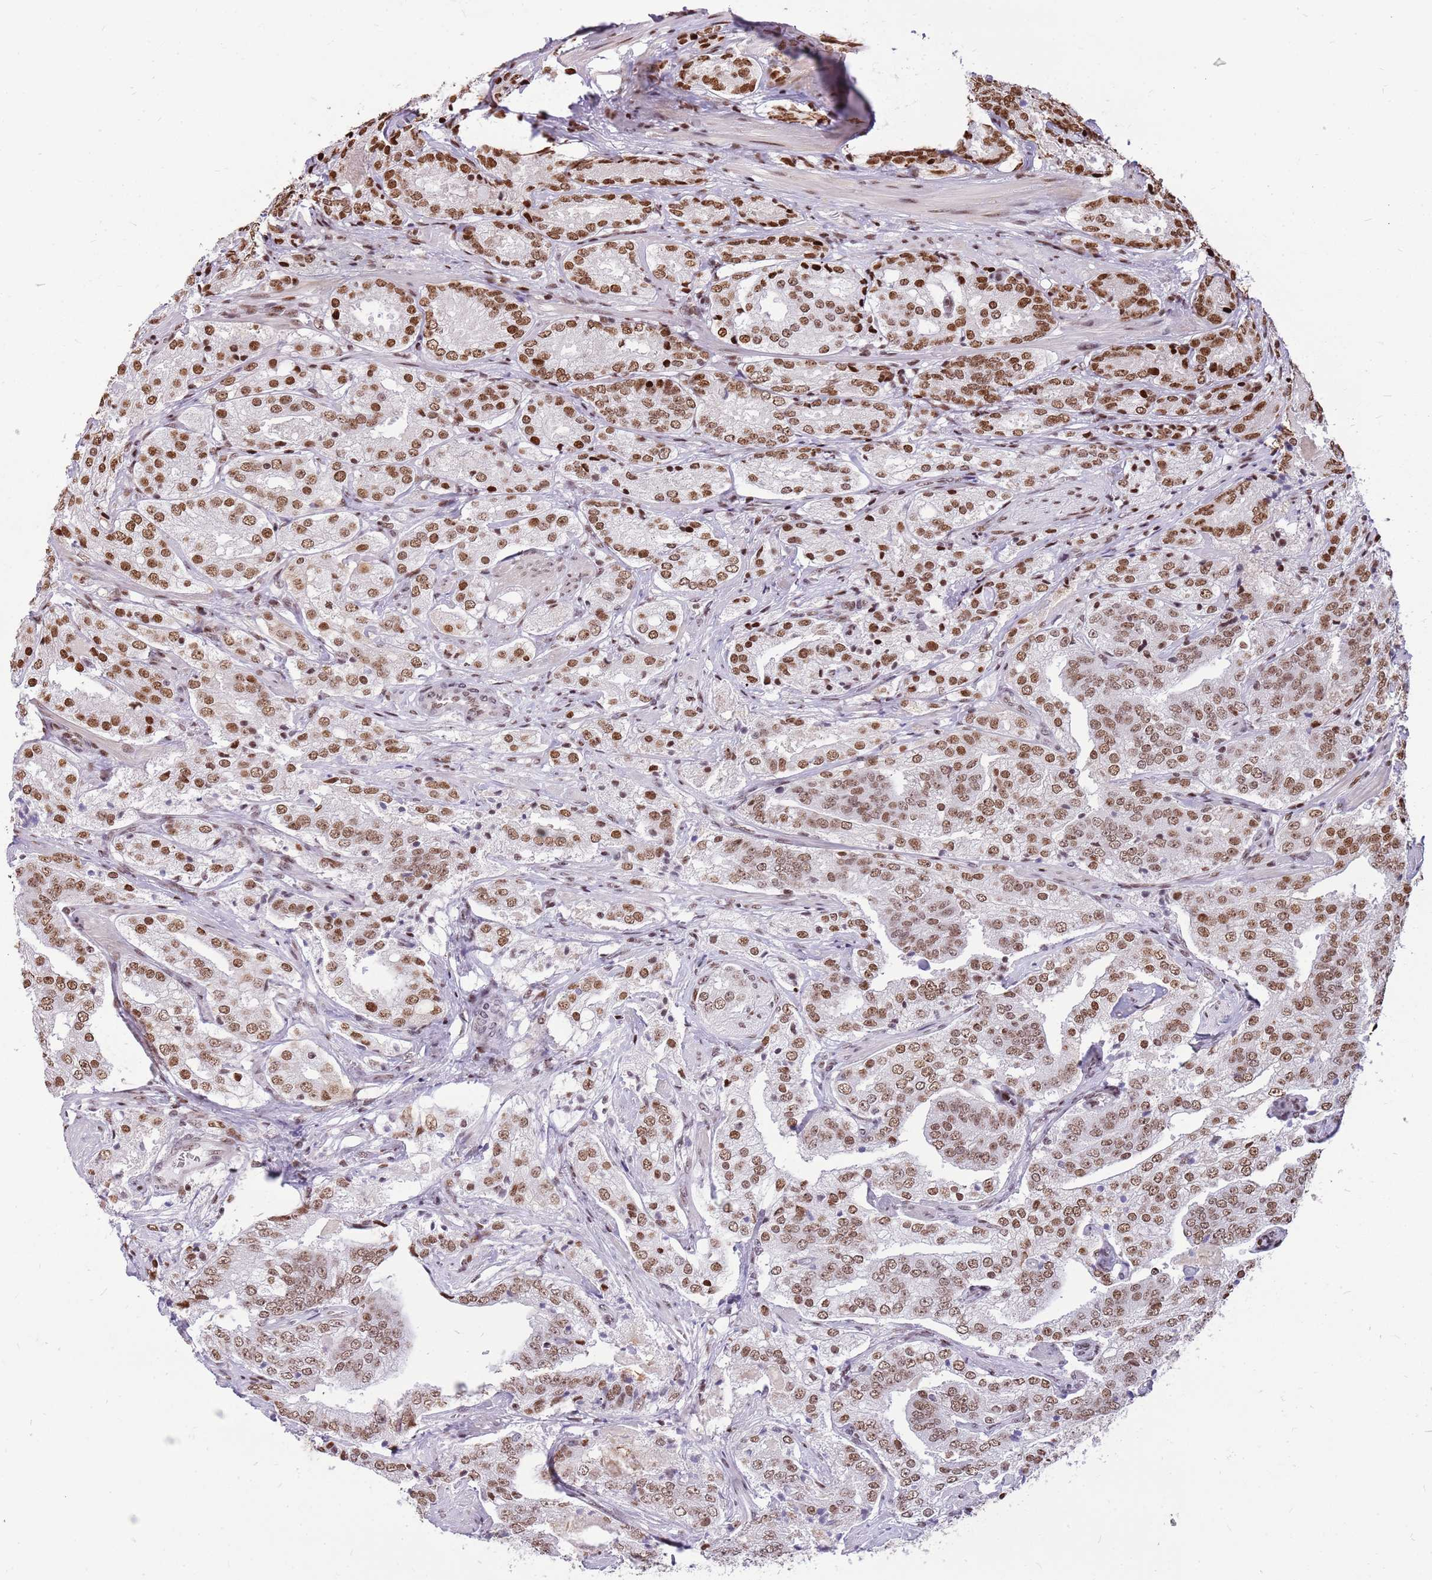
{"staining": {"intensity": "moderate", "quantity": ">75%", "location": "nuclear"}, "tissue": "prostate cancer", "cell_type": "Tumor cells", "image_type": "cancer", "snomed": [{"axis": "morphology", "description": "Adenocarcinoma, High grade"}, {"axis": "topography", "description": "Prostate"}], "caption": "Protein staining exhibits moderate nuclear staining in about >75% of tumor cells in prostate cancer (high-grade adenocarcinoma).", "gene": "WASHC4", "patient": {"sex": "male", "age": 63}}